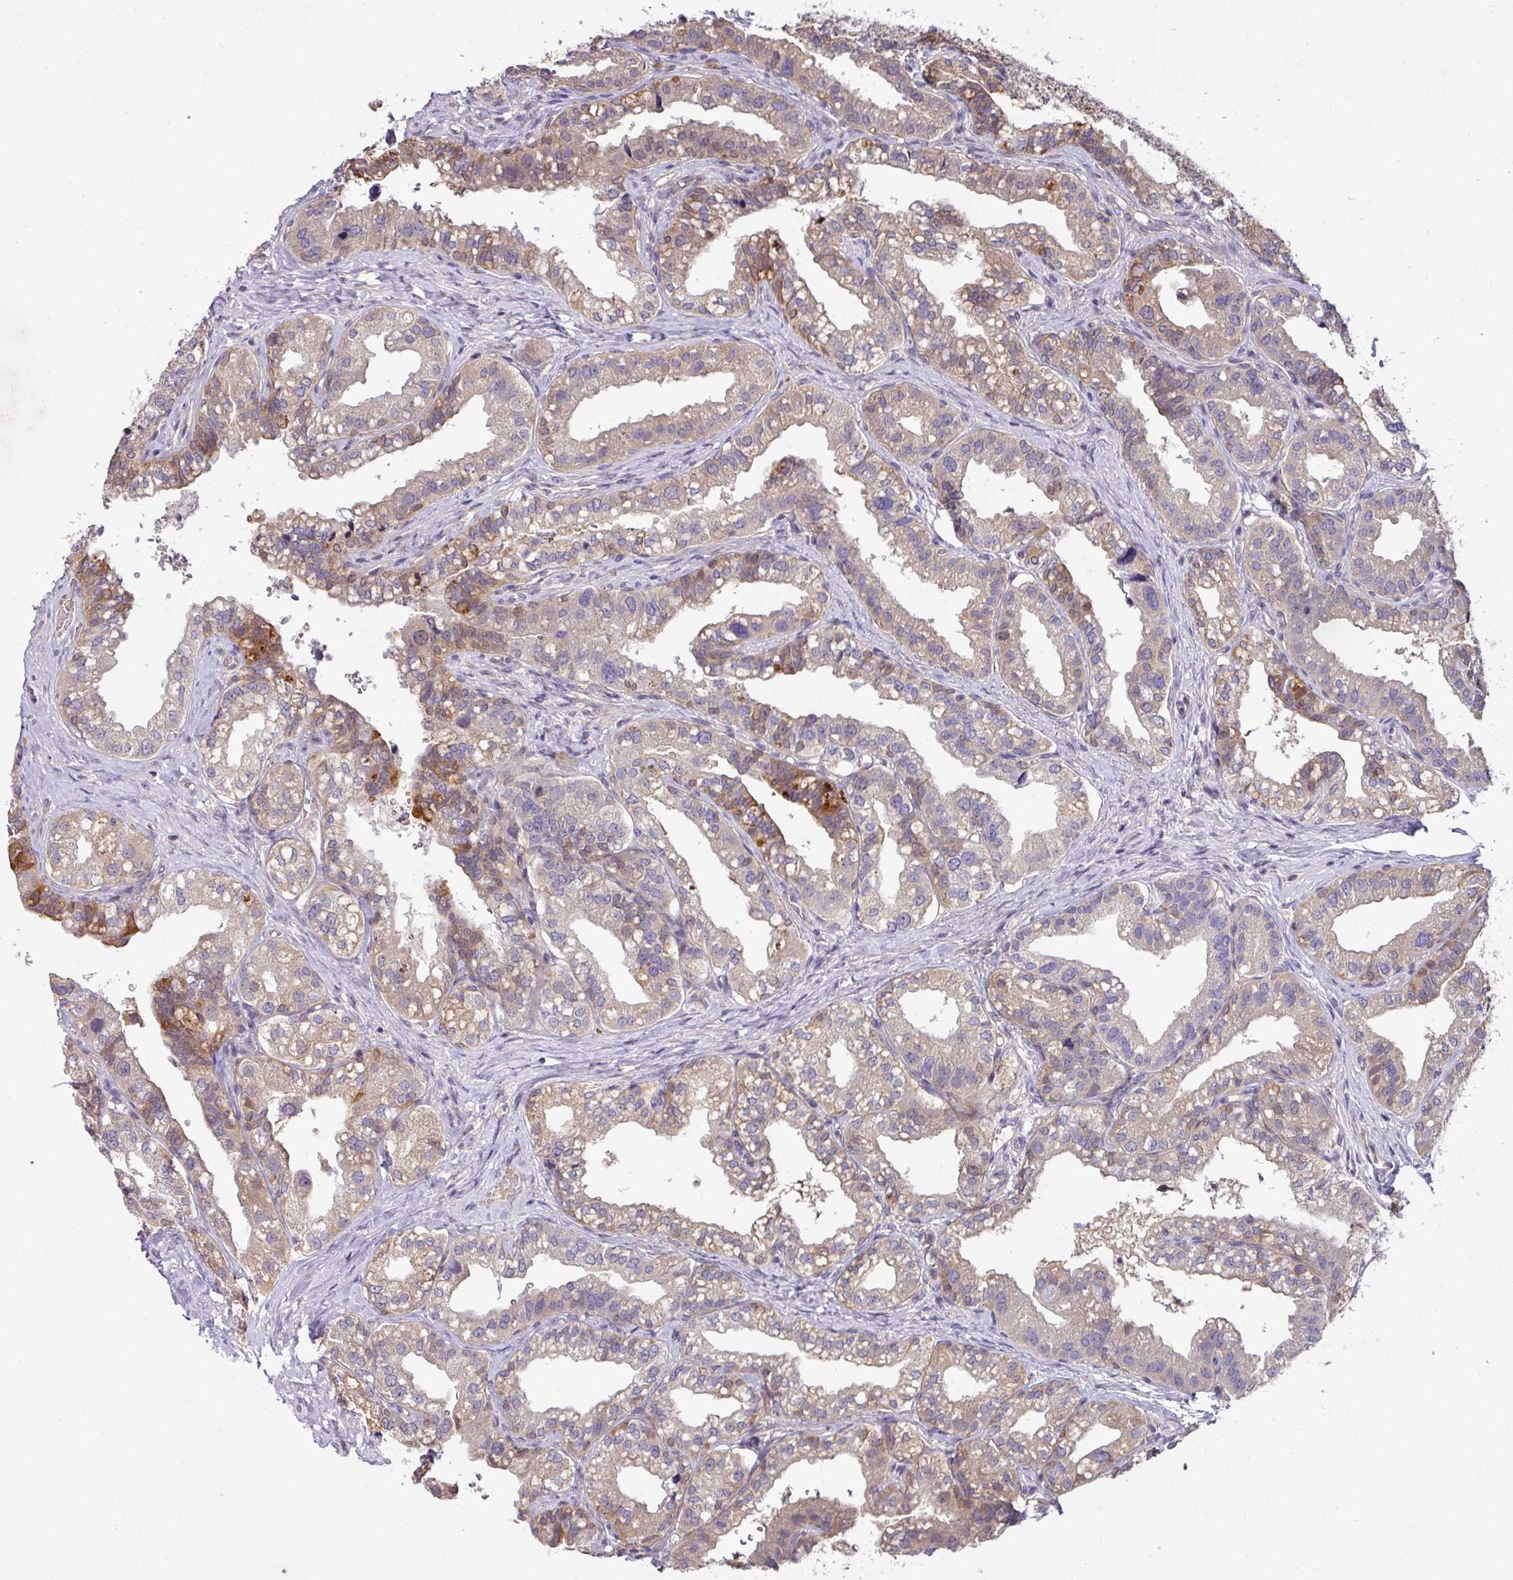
{"staining": {"intensity": "moderate", "quantity": "<25%", "location": "cytoplasmic/membranous"}, "tissue": "seminal vesicle", "cell_type": "Glandular cells", "image_type": "normal", "snomed": [{"axis": "morphology", "description": "Normal tissue, NOS"}, {"axis": "topography", "description": "Seminal veicle"}, {"axis": "topography", "description": "Peripheral nerve tissue"}], "caption": "This is an image of immunohistochemistry staining of normal seminal vesicle, which shows moderate positivity in the cytoplasmic/membranous of glandular cells.", "gene": "SLAMF6", "patient": {"sex": "male", "age": 60}}